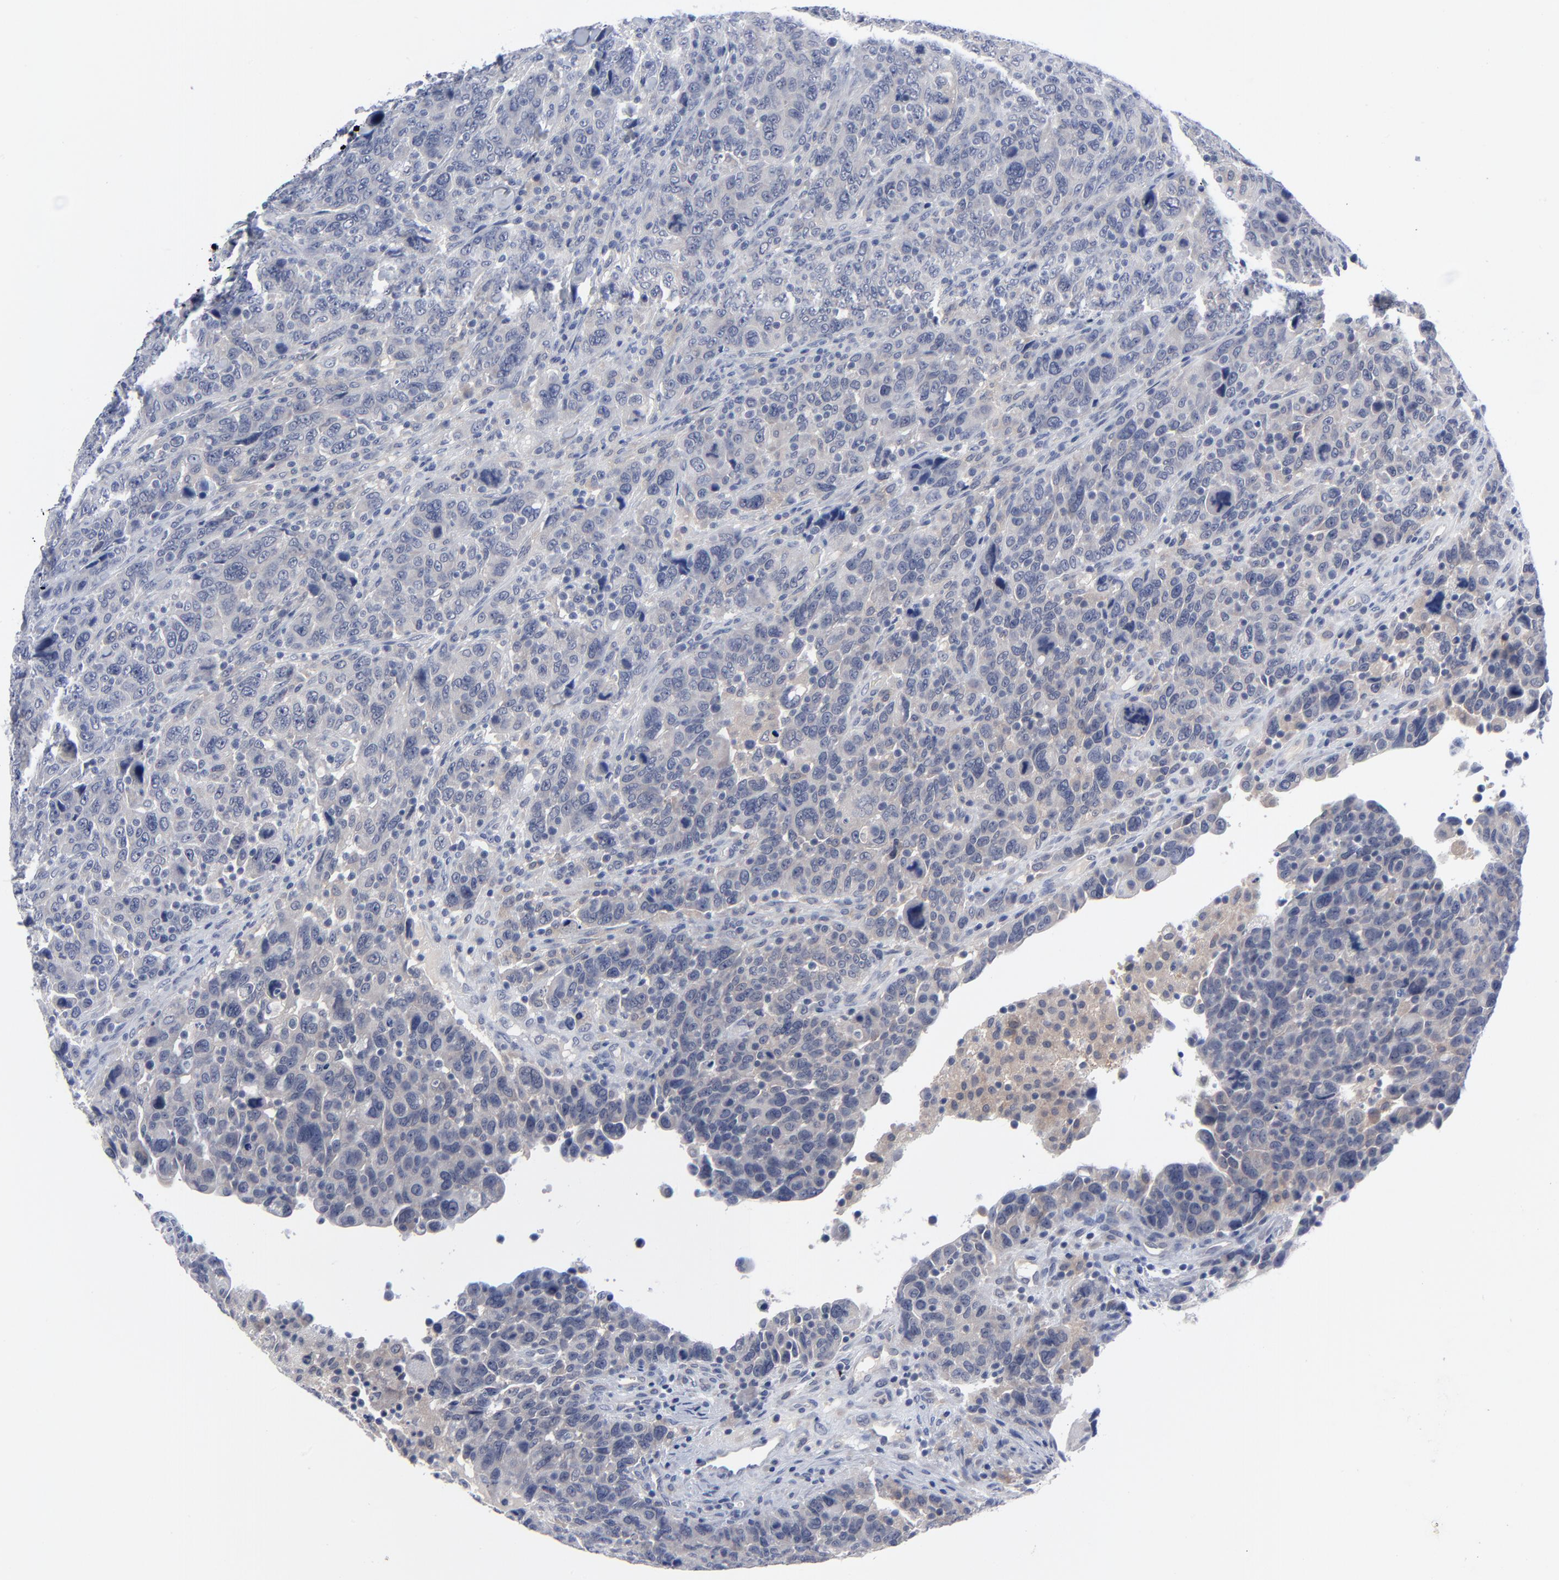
{"staining": {"intensity": "weak", "quantity": "25%-75%", "location": "cytoplasmic/membranous"}, "tissue": "breast cancer", "cell_type": "Tumor cells", "image_type": "cancer", "snomed": [{"axis": "morphology", "description": "Duct carcinoma"}, {"axis": "topography", "description": "Breast"}], "caption": "Breast infiltrating ductal carcinoma tissue demonstrates weak cytoplasmic/membranous expression in approximately 25%-75% of tumor cells", "gene": "CLEC4G", "patient": {"sex": "female", "age": 37}}